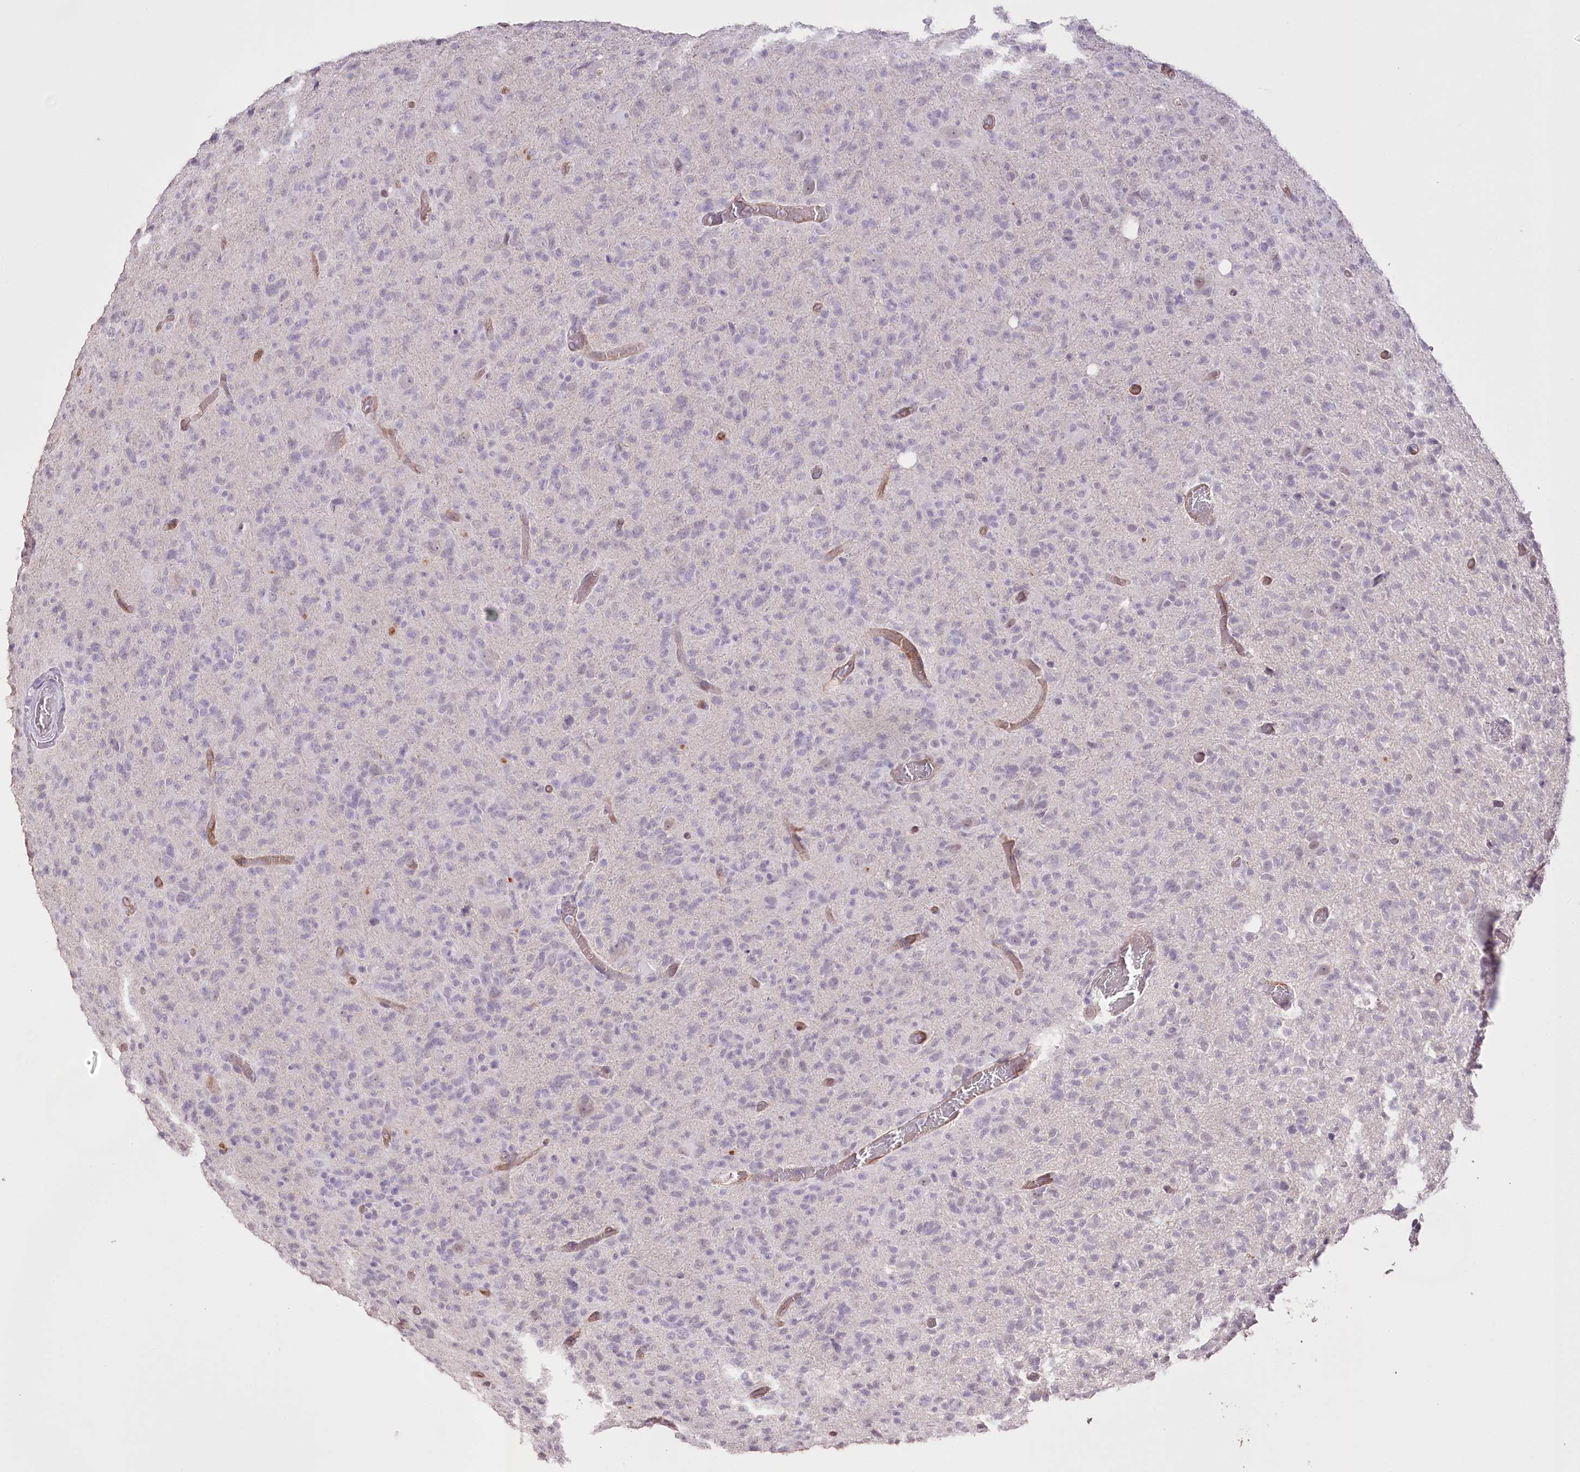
{"staining": {"intensity": "negative", "quantity": "none", "location": "none"}, "tissue": "glioma", "cell_type": "Tumor cells", "image_type": "cancer", "snomed": [{"axis": "morphology", "description": "Glioma, malignant, High grade"}, {"axis": "topography", "description": "Brain"}], "caption": "Immunohistochemistry (IHC) micrograph of glioma stained for a protein (brown), which demonstrates no staining in tumor cells. Brightfield microscopy of immunohistochemistry (IHC) stained with DAB (3,3'-diaminobenzidine) (brown) and hematoxylin (blue), captured at high magnification.", "gene": "SLC39A10", "patient": {"sex": "female", "age": 57}}